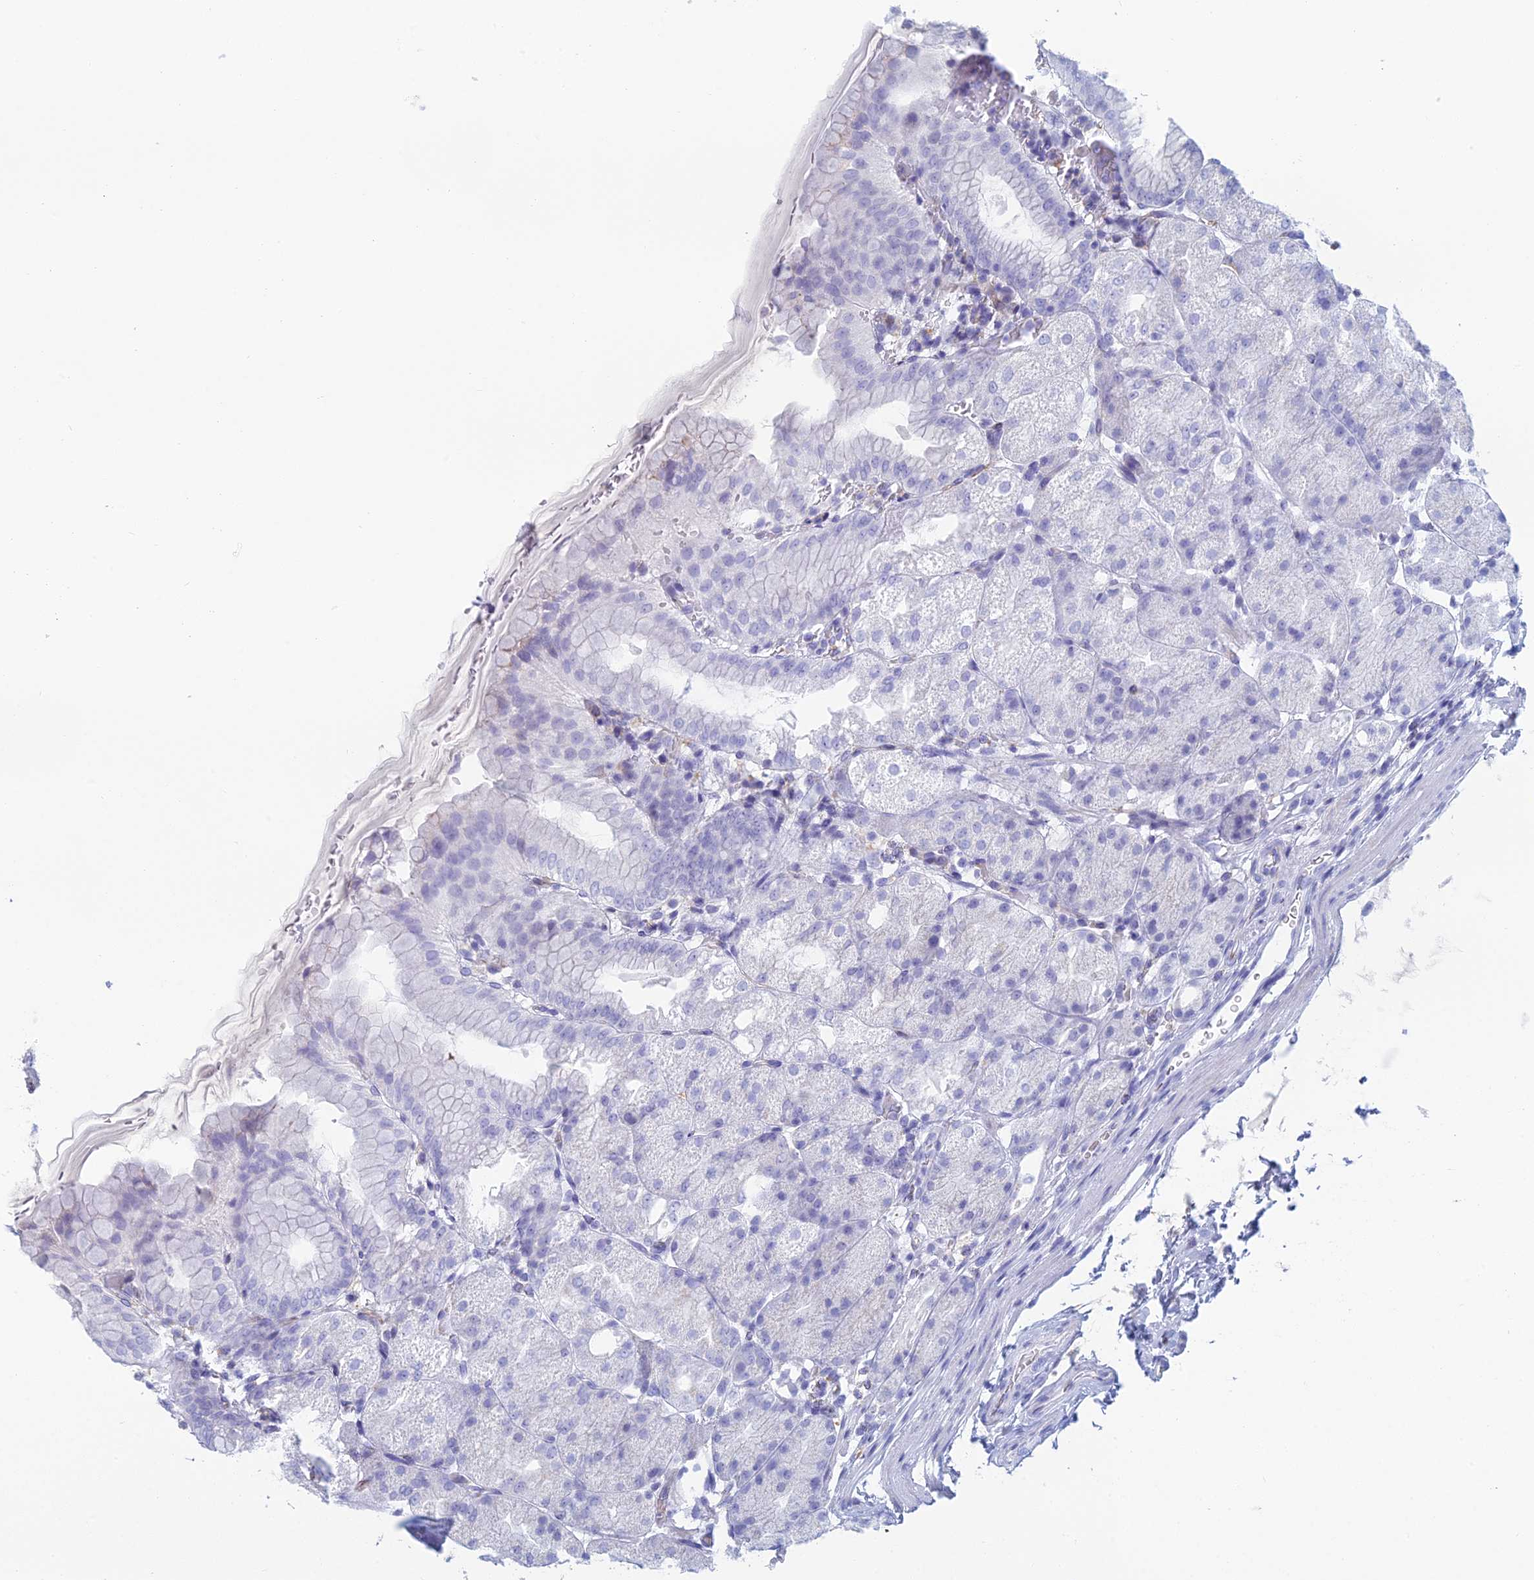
{"staining": {"intensity": "negative", "quantity": "none", "location": "none"}, "tissue": "stomach", "cell_type": "Glandular cells", "image_type": "normal", "snomed": [{"axis": "morphology", "description": "Normal tissue, NOS"}, {"axis": "topography", "description": "Stomach, upper"}, {"axis": "topography", "description": "Stomach, lower"}], "caption": "DAB (3,3'-diaminobenzidine) immunohistochemical staining of unremarkable stomach reveals no significant positivity in glandular cells.", "gene": "FERD3L", "patient": {"sex": "male", "age": 62}}